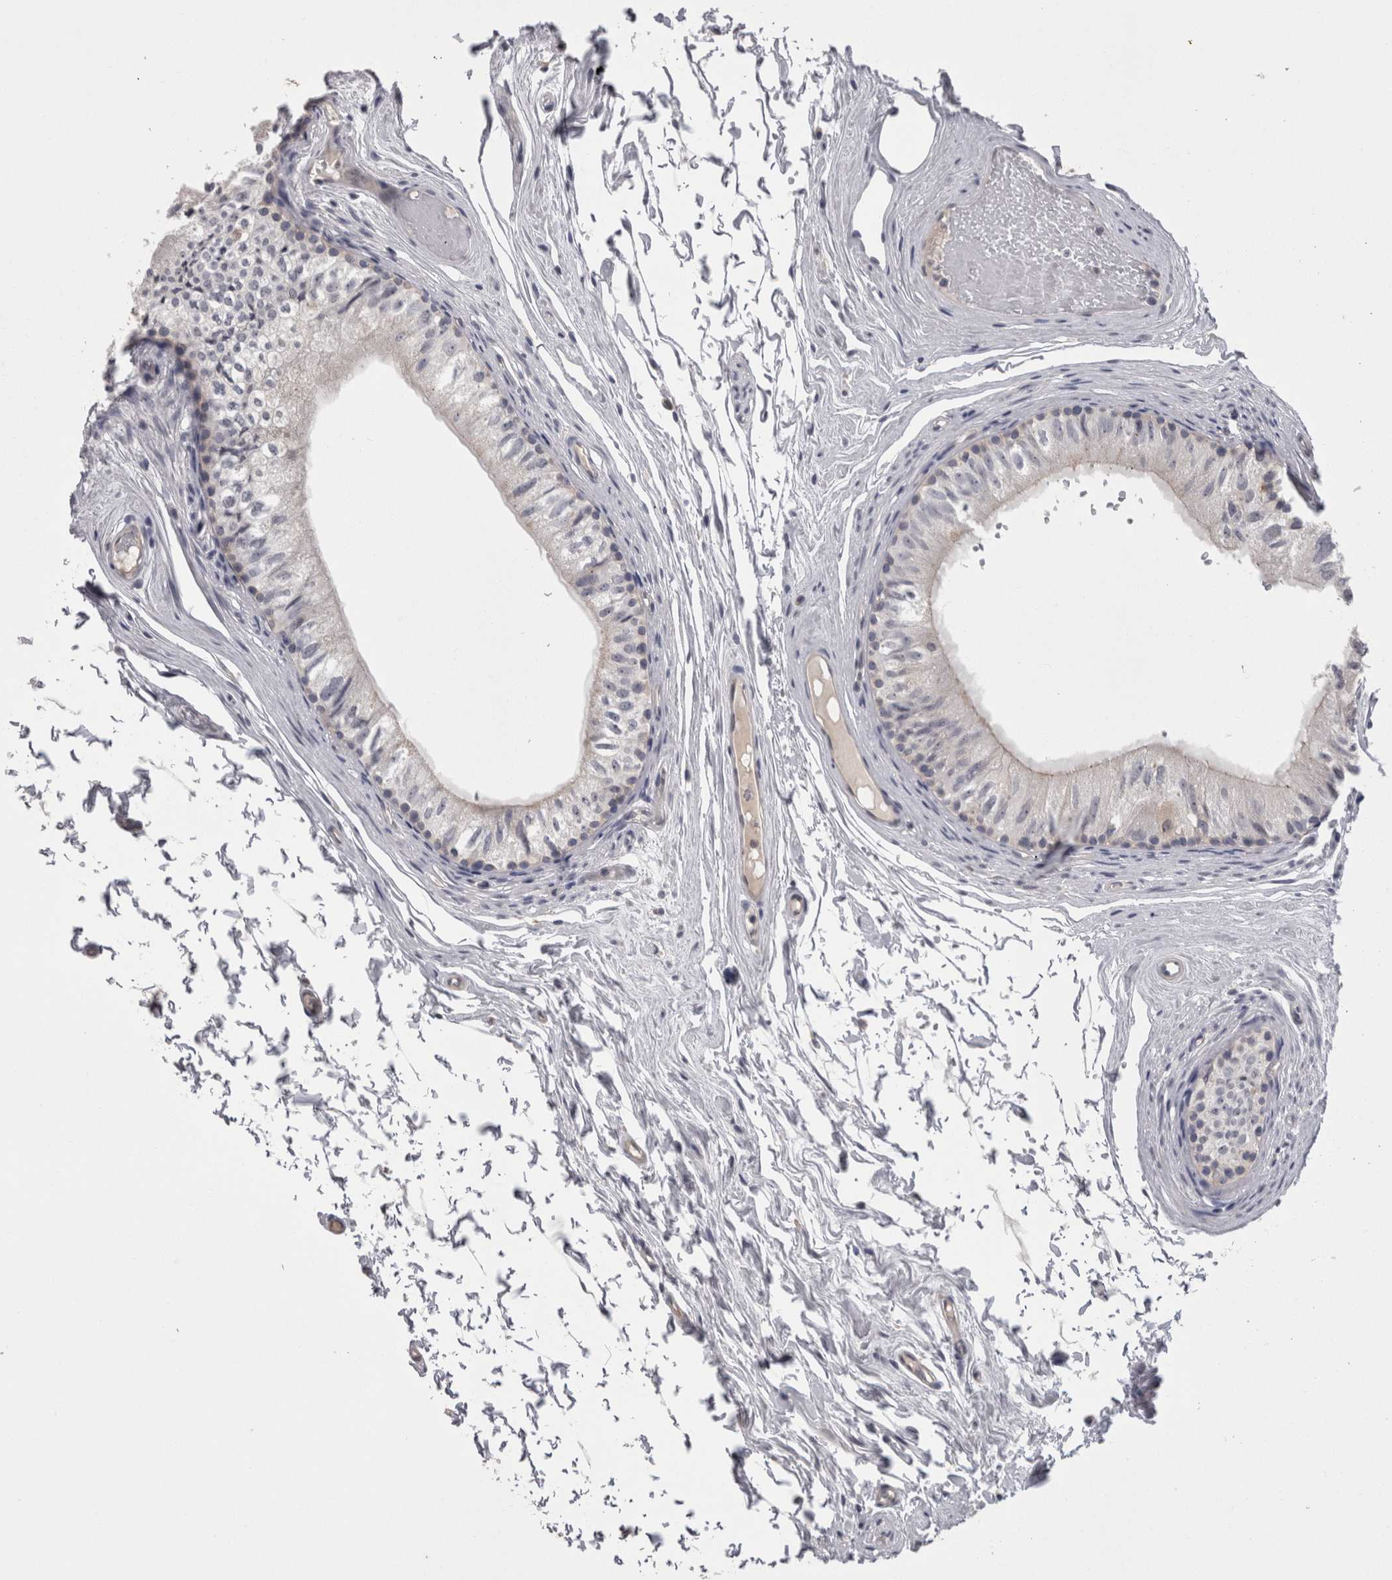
{"staining": {"intensity": "weak", "quantity": "25%-75%", "location": "cytoplasmic/membranous"}, "tissue": "epididymis", "cell_type": "Glandular cells", "image_type": "normal", "snomed": [{"axis": "morphology", "description": "Normal tissue, NOS"}, {"axis": "topography", "description": "Epididymis"}], "caption": "IHC of benign human epididymis demonstrates low levels of weak cytoplasmic/membranous staining in approximately 25%-75% of glandular cells.", "gene": "LYZL6", "patient": {"sex": "male", "age": 79}}